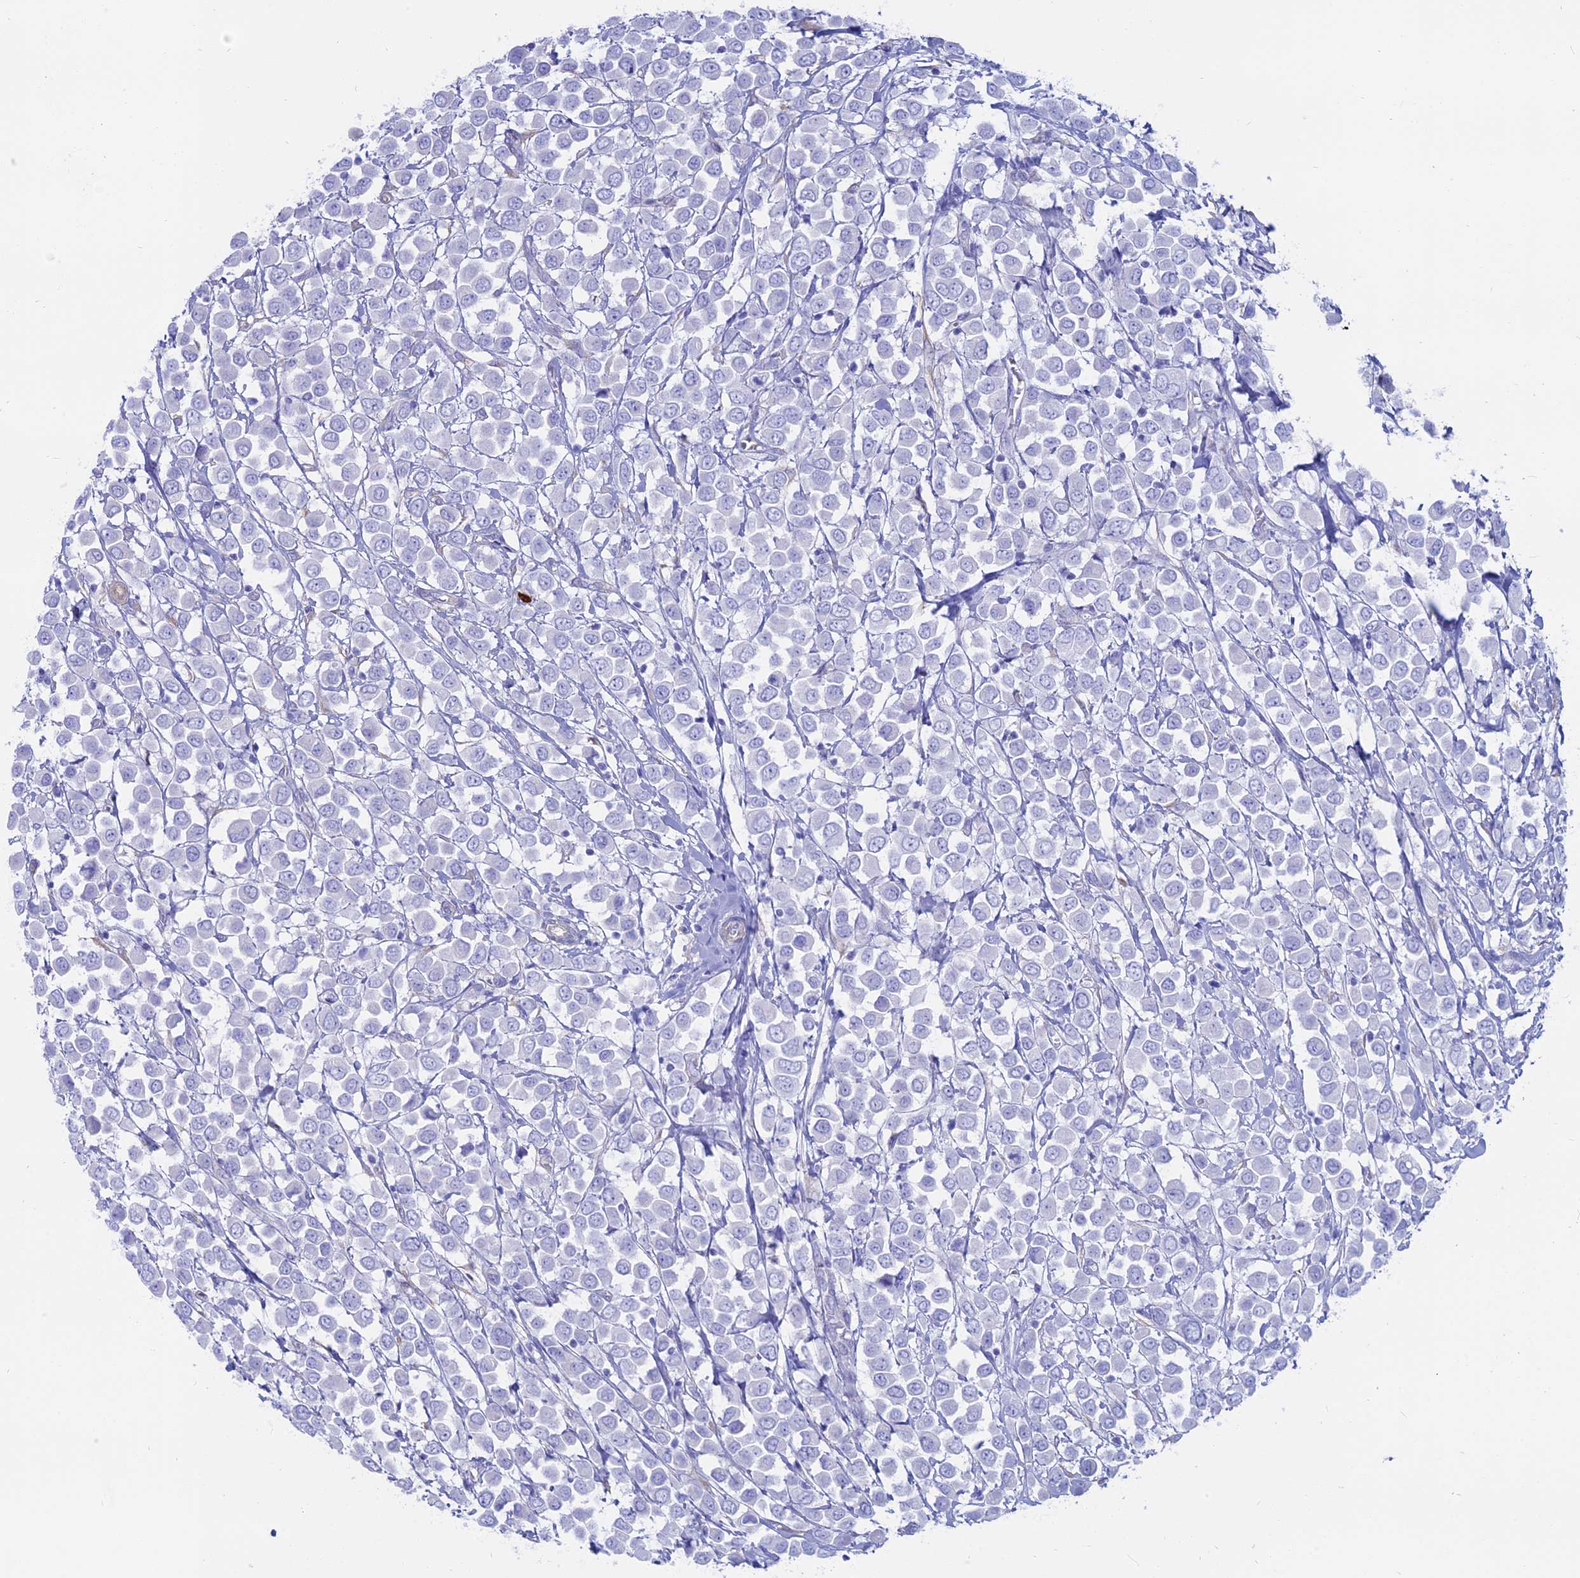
{"staining": {"intensity": "negative", "quantity": "none", "location": "none"}, "tissue": "breast cancer", "cell_type": "Tumor cells", "image_type": "cancer", "snomed": [{"axis": "morphology", "description": "Duct carcinoma"}, {"axis": "topography", "description": "Breast"}], "caption": "The micrograph shows no significant staining in tumor cells of breast cancer.", "gene": "OR2AE1", "patient": {"sex": "female", "age": 61}}